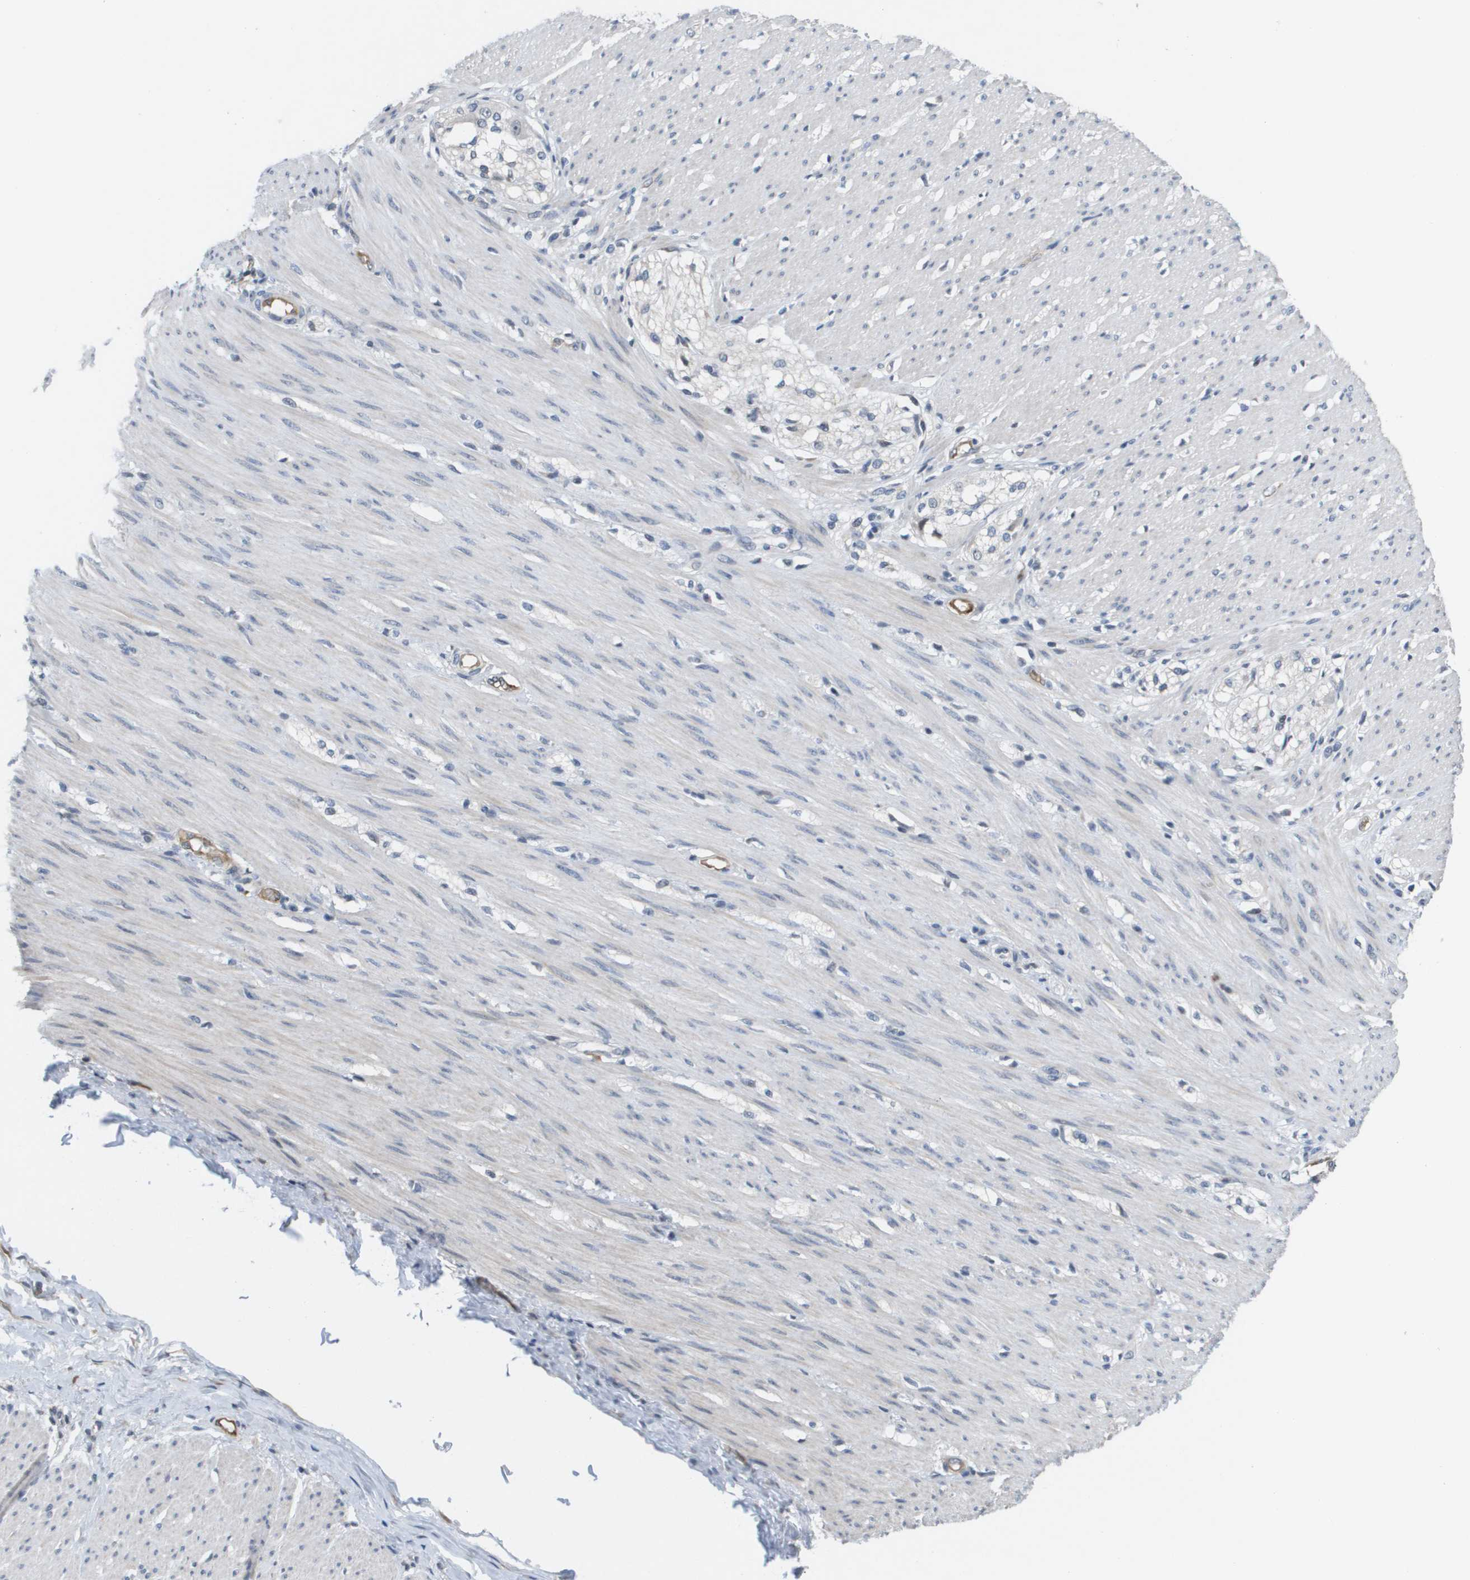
{"staining": {"intensity": "negative", "quantity": "none", "location": "none"}, "tissue": "adipose tissue", "cell_type": "Adipocytes", "image_type": "normal", "snomed": [{"axis": "morphology", "description": "Normal tissue, NOS"}, {"axis": "morphology", "description": "Adenocarcinoma, NOS"}, {"axis": "topography", "description": "Colon"}, {"axis": "topography", "description": "Peripheral nerve tissue"}], "caption": "A photomicrograph of adipose tissue stained for a protein displays no brown staining in adipocytes.", "gene": "MARCHF8", "patient": {"sex": "male", "age": 14}}